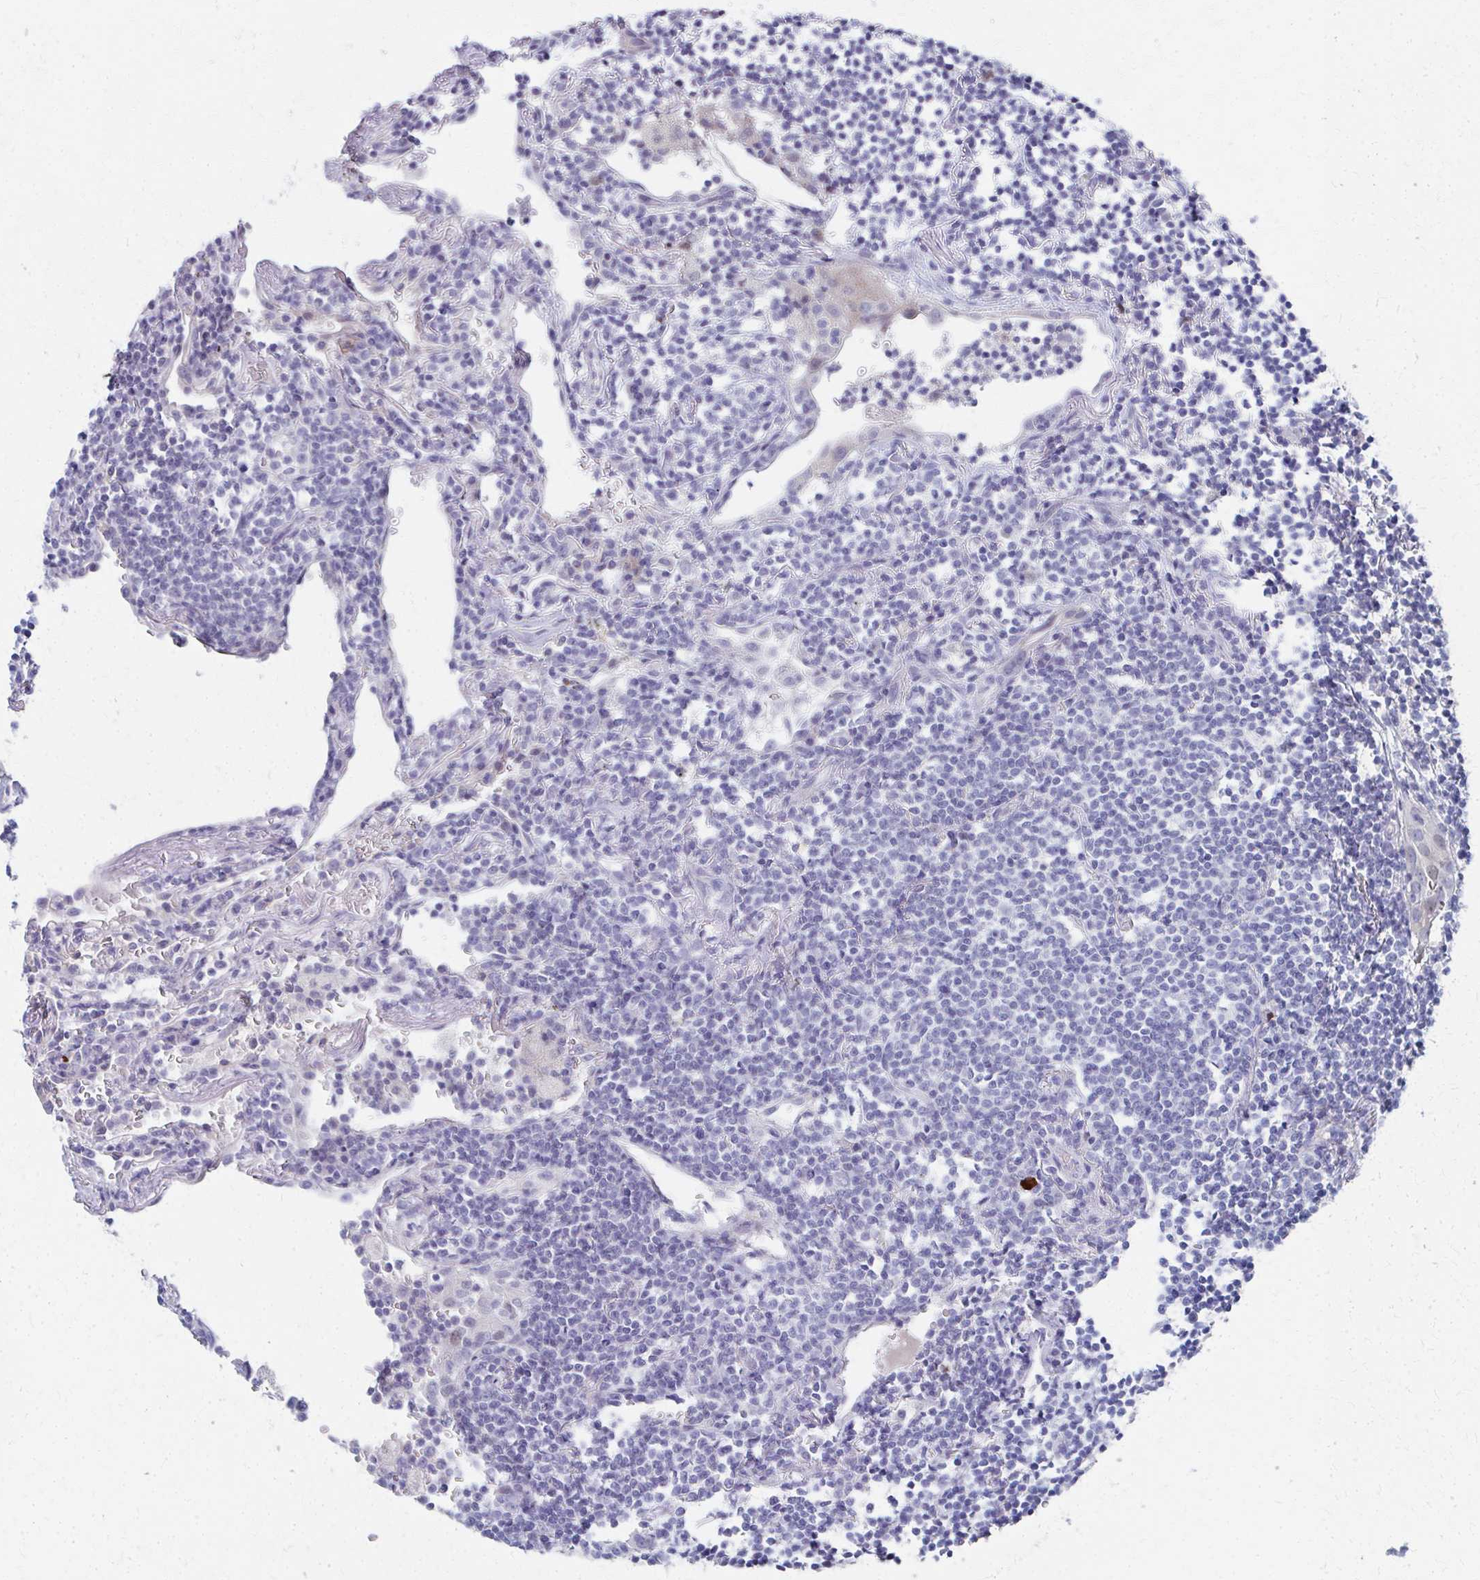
{"staining": {"intensity": "negative", "quantity": "none", "location": "none"}, "tissue": "lymphoma", "cell_type": "Tumor cells", "image_type": "cancer", "snomed": [{"axis": "morphology", "description": "Malignant lymphoma, non-Hodgkin's type, Low grade"}, {"axis": "topography", "description": "Lung"}], "caption": "The image reveals no staining of tumor cells in malignant lymphoma, non-Hodgkin's type (low-grade).", "gene": "MS4A2", "patient": {"sex": "female", "age": 71}}